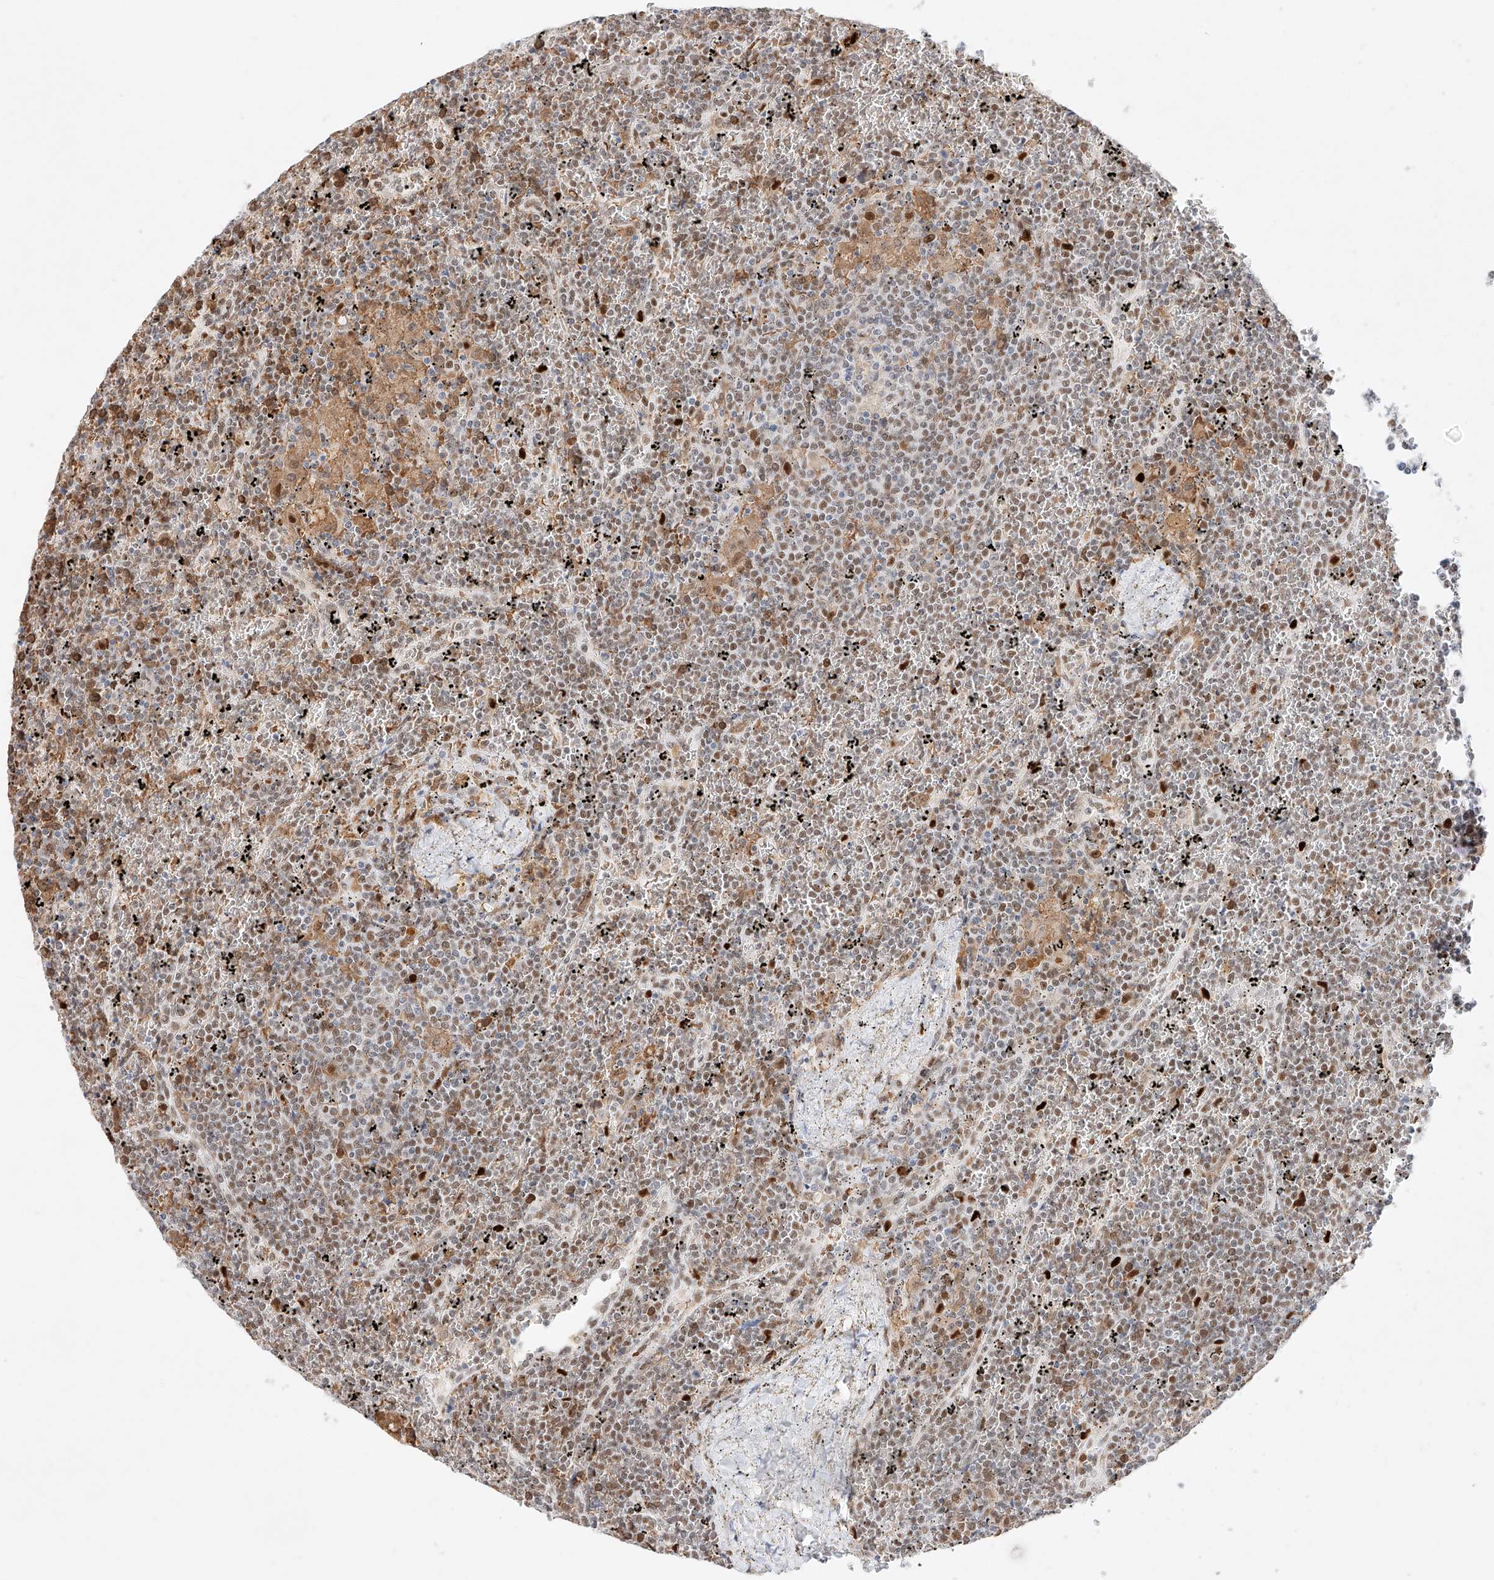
{"staining": {"intensity": "moderate", "quantity": "25%-75%", "location": "nuclear"}, "tissue": "lymphoma", "cell_type": "Tumor cells", "image_type": "cancer", "snomed": [{"axis": "morphology", "description": "Malignant lymphoma, non-Hodgkin's type, Low grade"}, {"axis": "topography", "description": "Spleen"}], "caption": "A brown stain labels moderate nuclear positivity of a protein in human lymphoma tumor cells.", "gene": "APIP", "patient": {"sex": "female", "age": 19}}